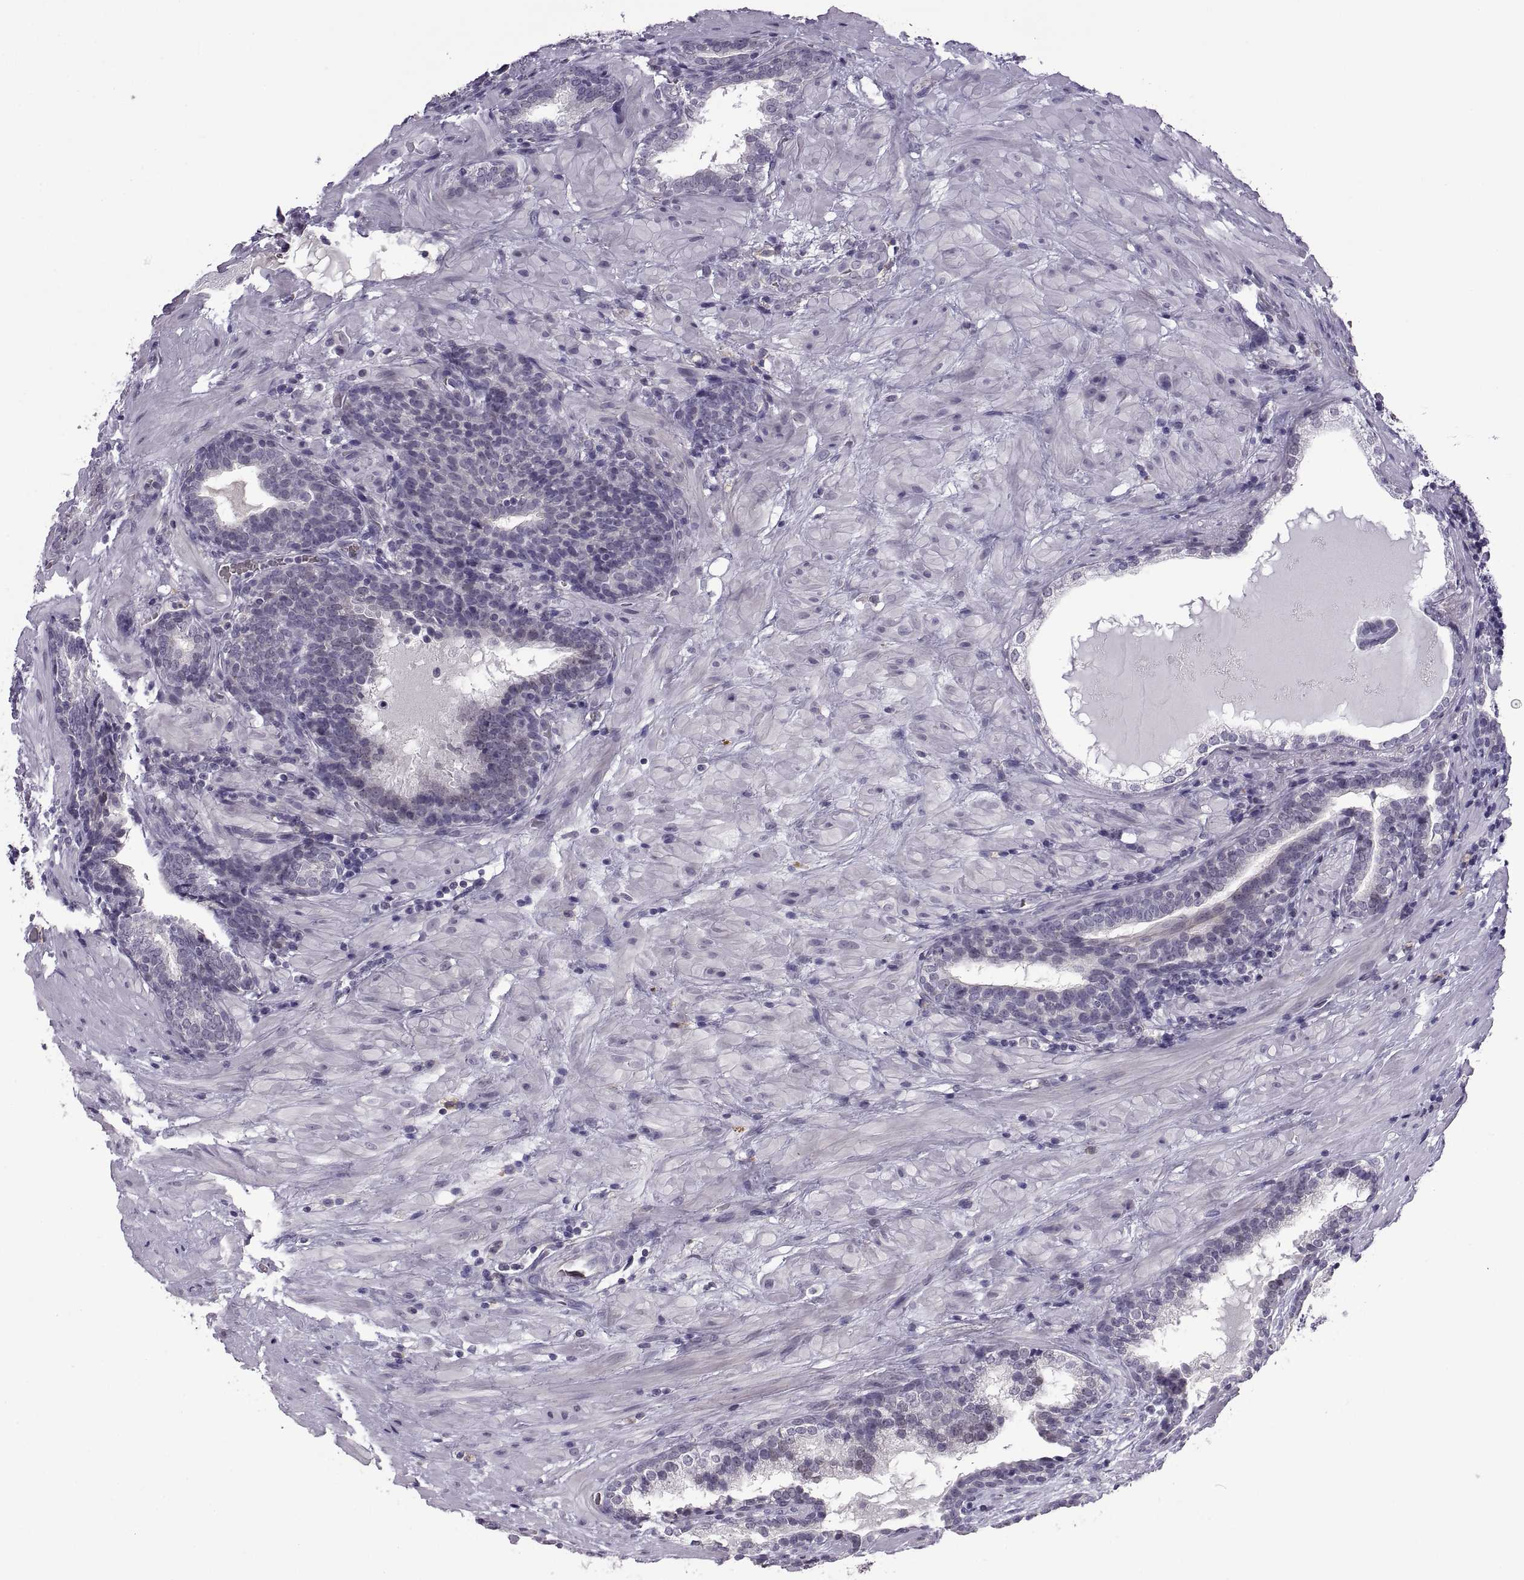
{"staining": {"intensity": "negative", "quantity": "none", "location": "none"}, "tissue": "prostate cancer", "cell_type": "Tumor cells", "image_type": "cancer", "snomed": [{"axis": "morphology", "description": "Adenocarcinoma, NOS"}, {"axis": "topography", "description": "Prostate and seminal vesicle, NOS"}], "caption": "Tumor cells are negative for protein expression in human prostate cancer. (Brightfield microscopy of DAB immunohistochemistry (IHC) at high magnification).", "gene": "MEIOC", "patient": {"sex": "male", "age": 63}}